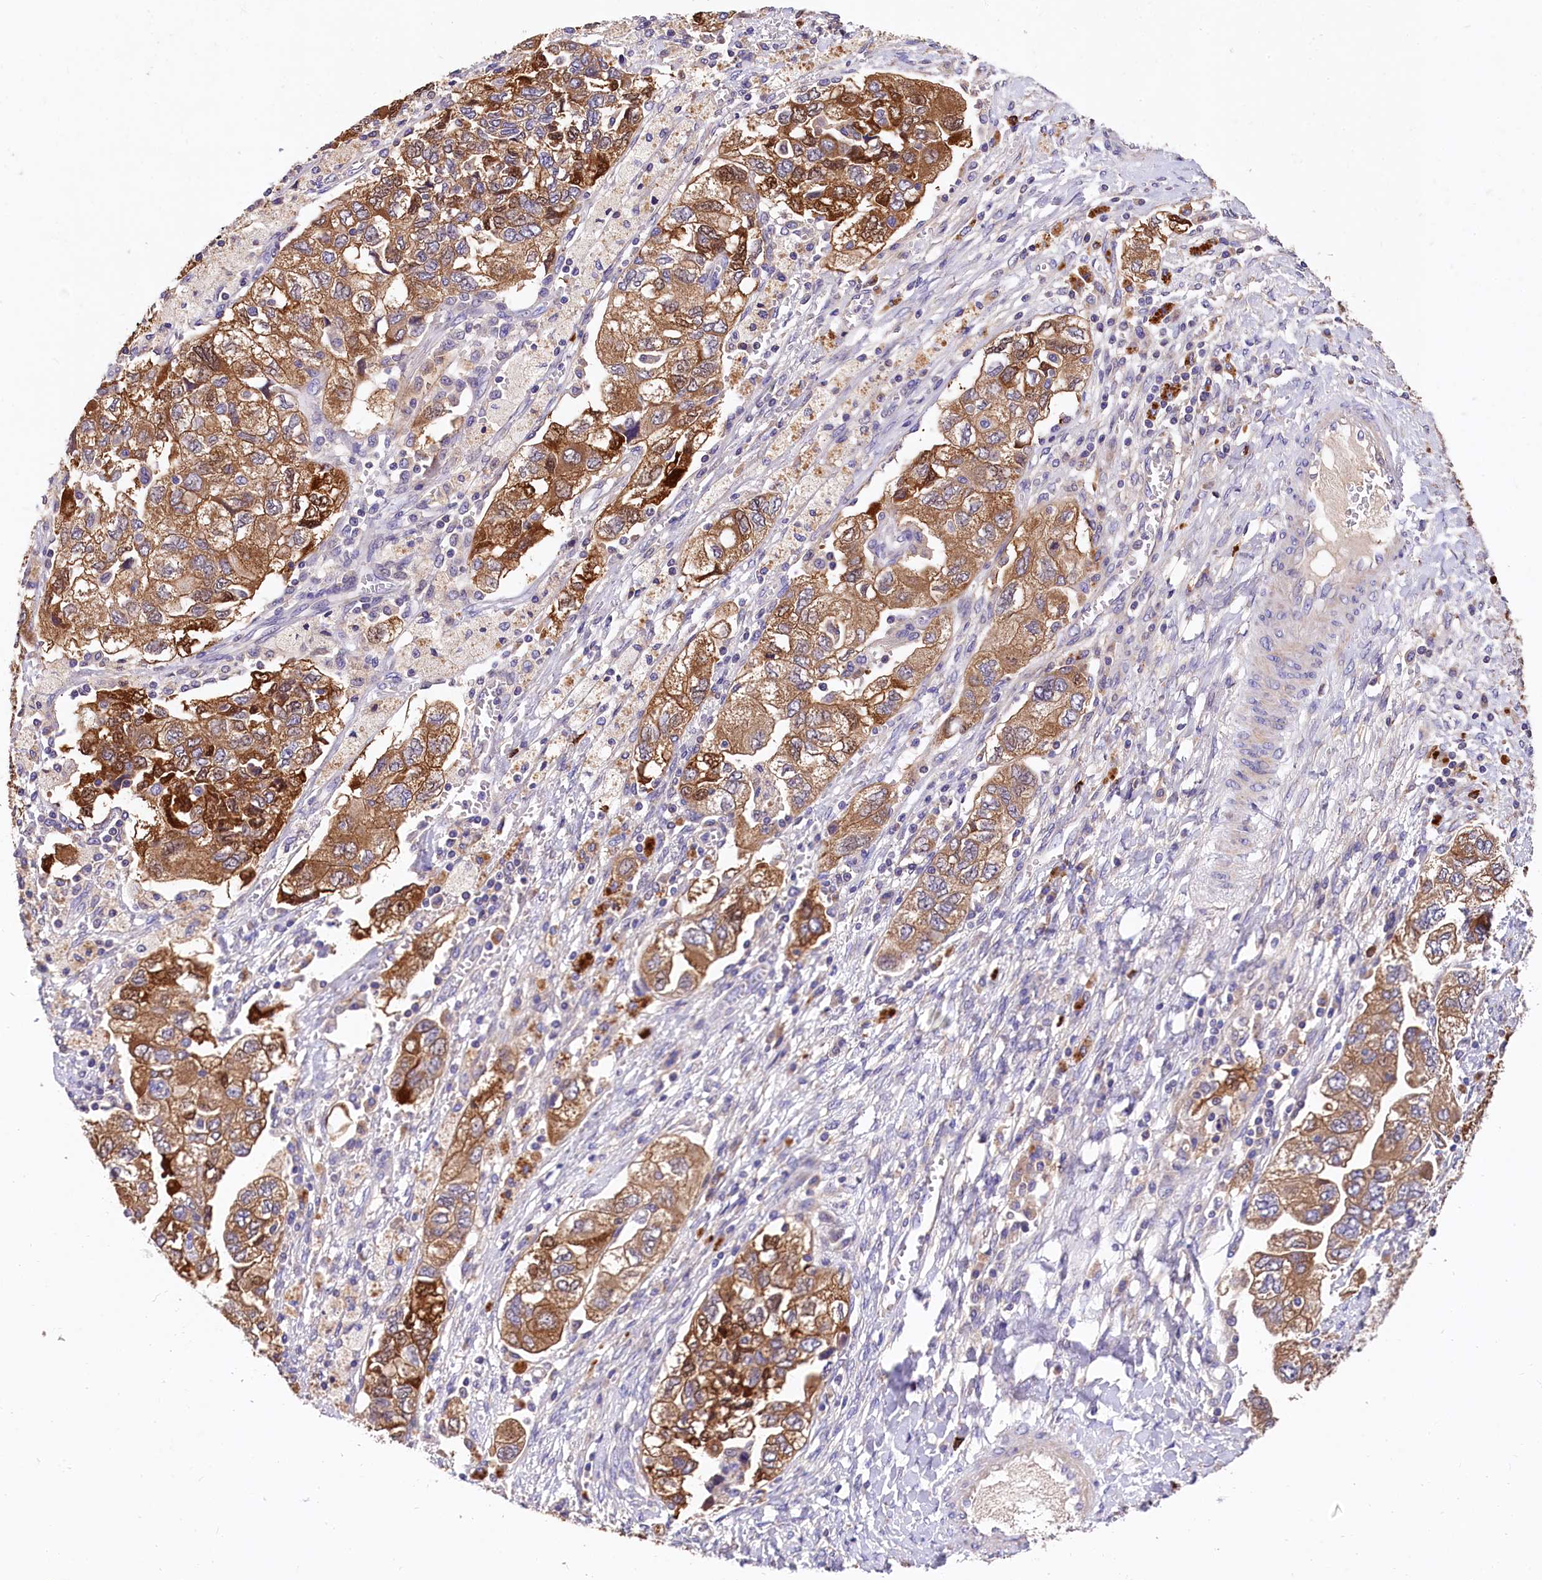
{"staining": {"intensity": "moderate", "quantity": ">75%", "location": "cytoplasmic/membranous"}, "tissue": "ovarian cancer", "cell_type": "Tumor cells", "image_type": "cancer", "snomed": [{"axis": "morphology", "description": "Carcinoma, NOS"}, {"axis": "morphology", "description": "Cystadenocarcinoma, serous, NOS"}, {"axis": "topography", "description": "Ovary"}], "caption": "High-power microscopy captured an immunohistochemistry image of ovarian cancer, revealing moderate cytoplasmic/membranous positivity in about >75% of tumor cells.", "gene": "EPS8L2", "patient": {"sex": "female", "age": 69}}